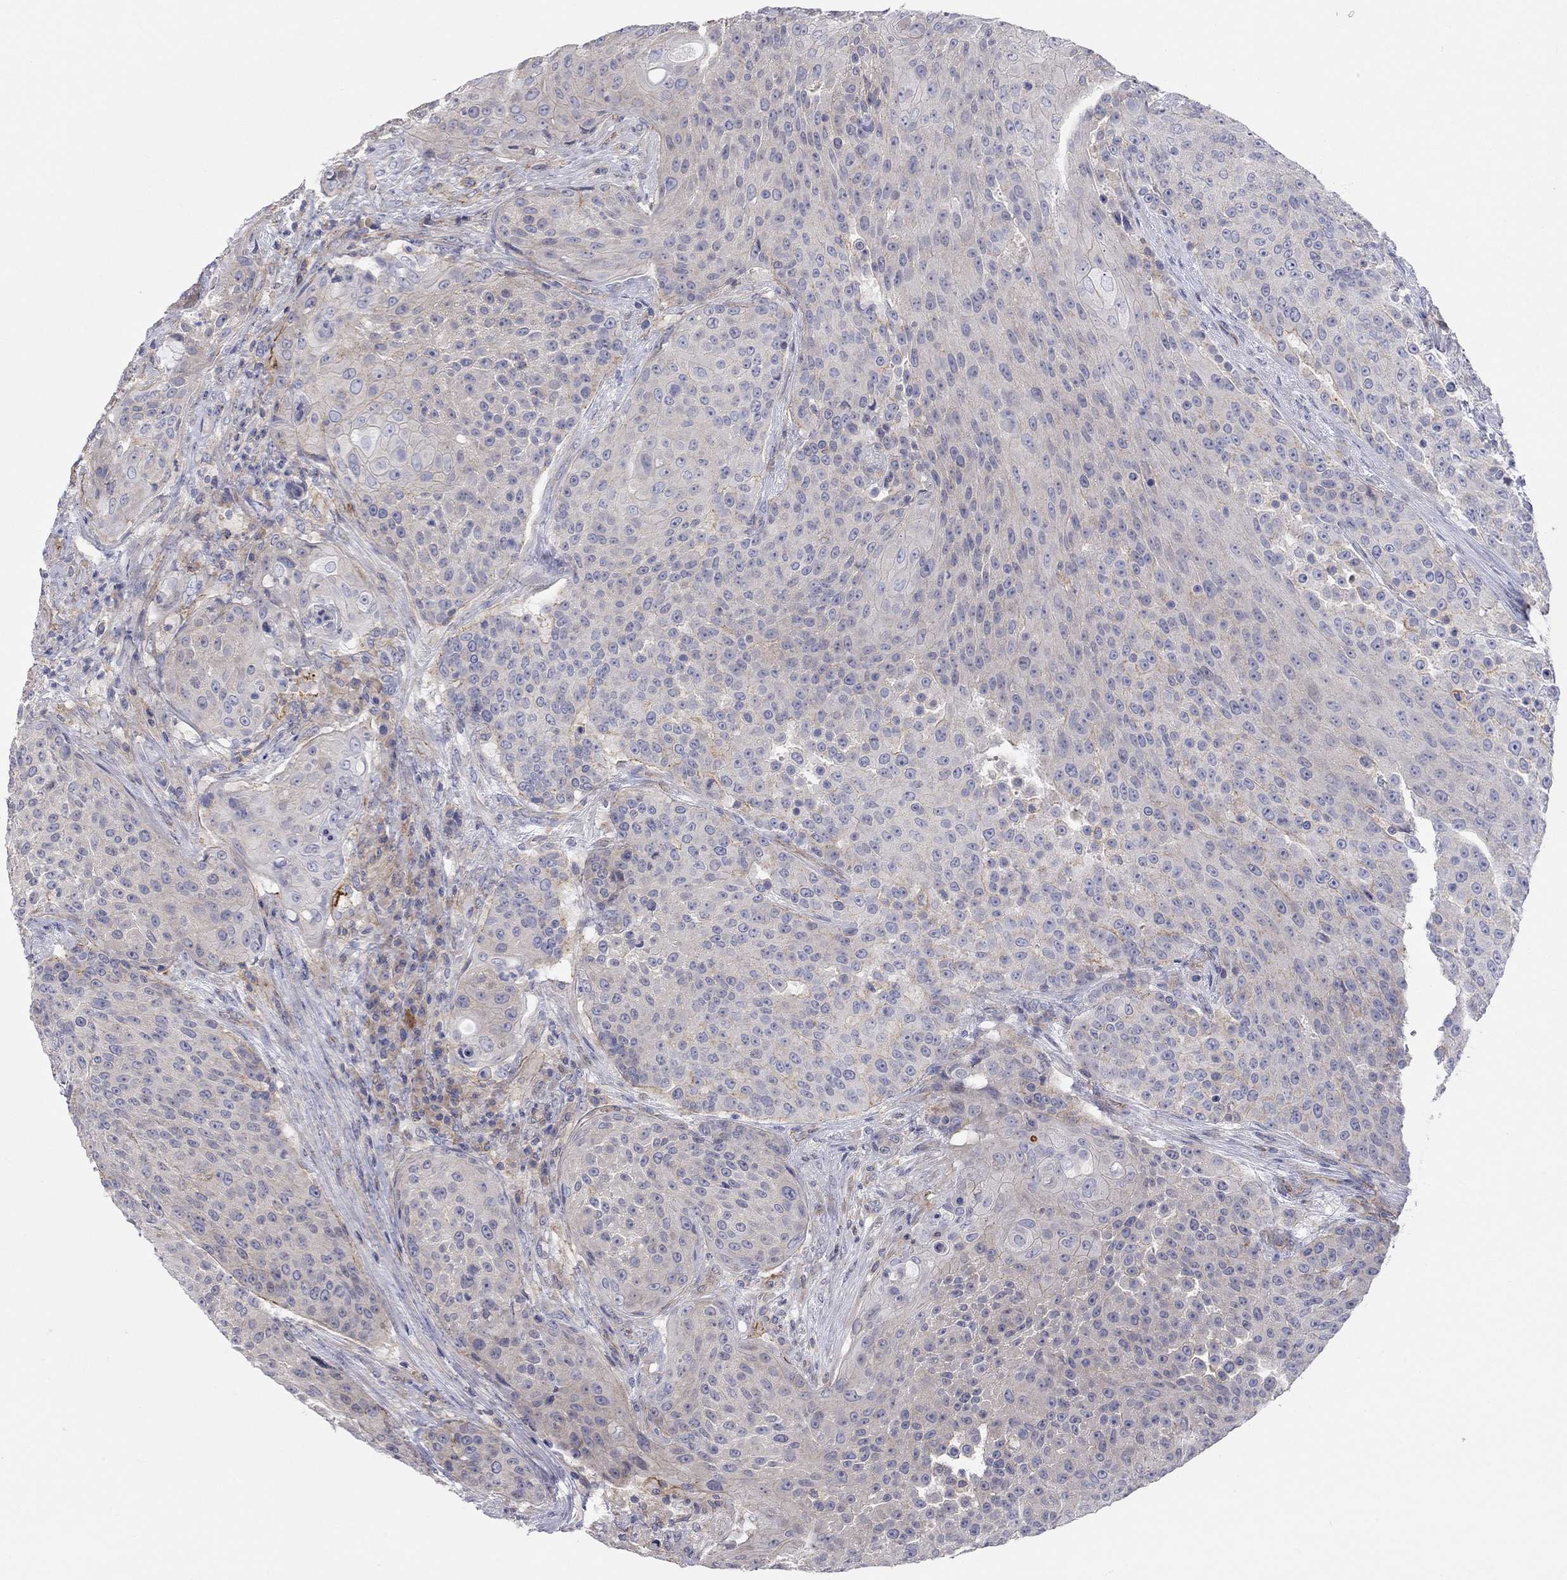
{"staining": {"intensity": "weak", "quantity": "<25%", "location": "cytoplasmic/membranous"}, "tissue": "urothelial cancer", "cell_type": "Tumor cells", "image_type": "cancer", "snomed": [{"axis": "morphology", "description": "Urothelial carcinoma, High grade"}, {"axis": "topography", "description": "Urinary bladder"}], "caption": "Tumor cells are negative for brown protein staining in high-grade urothelial carcinoma.", "gene": "PCDHGA10", "patient": {"sex": "female", "age": 63}}